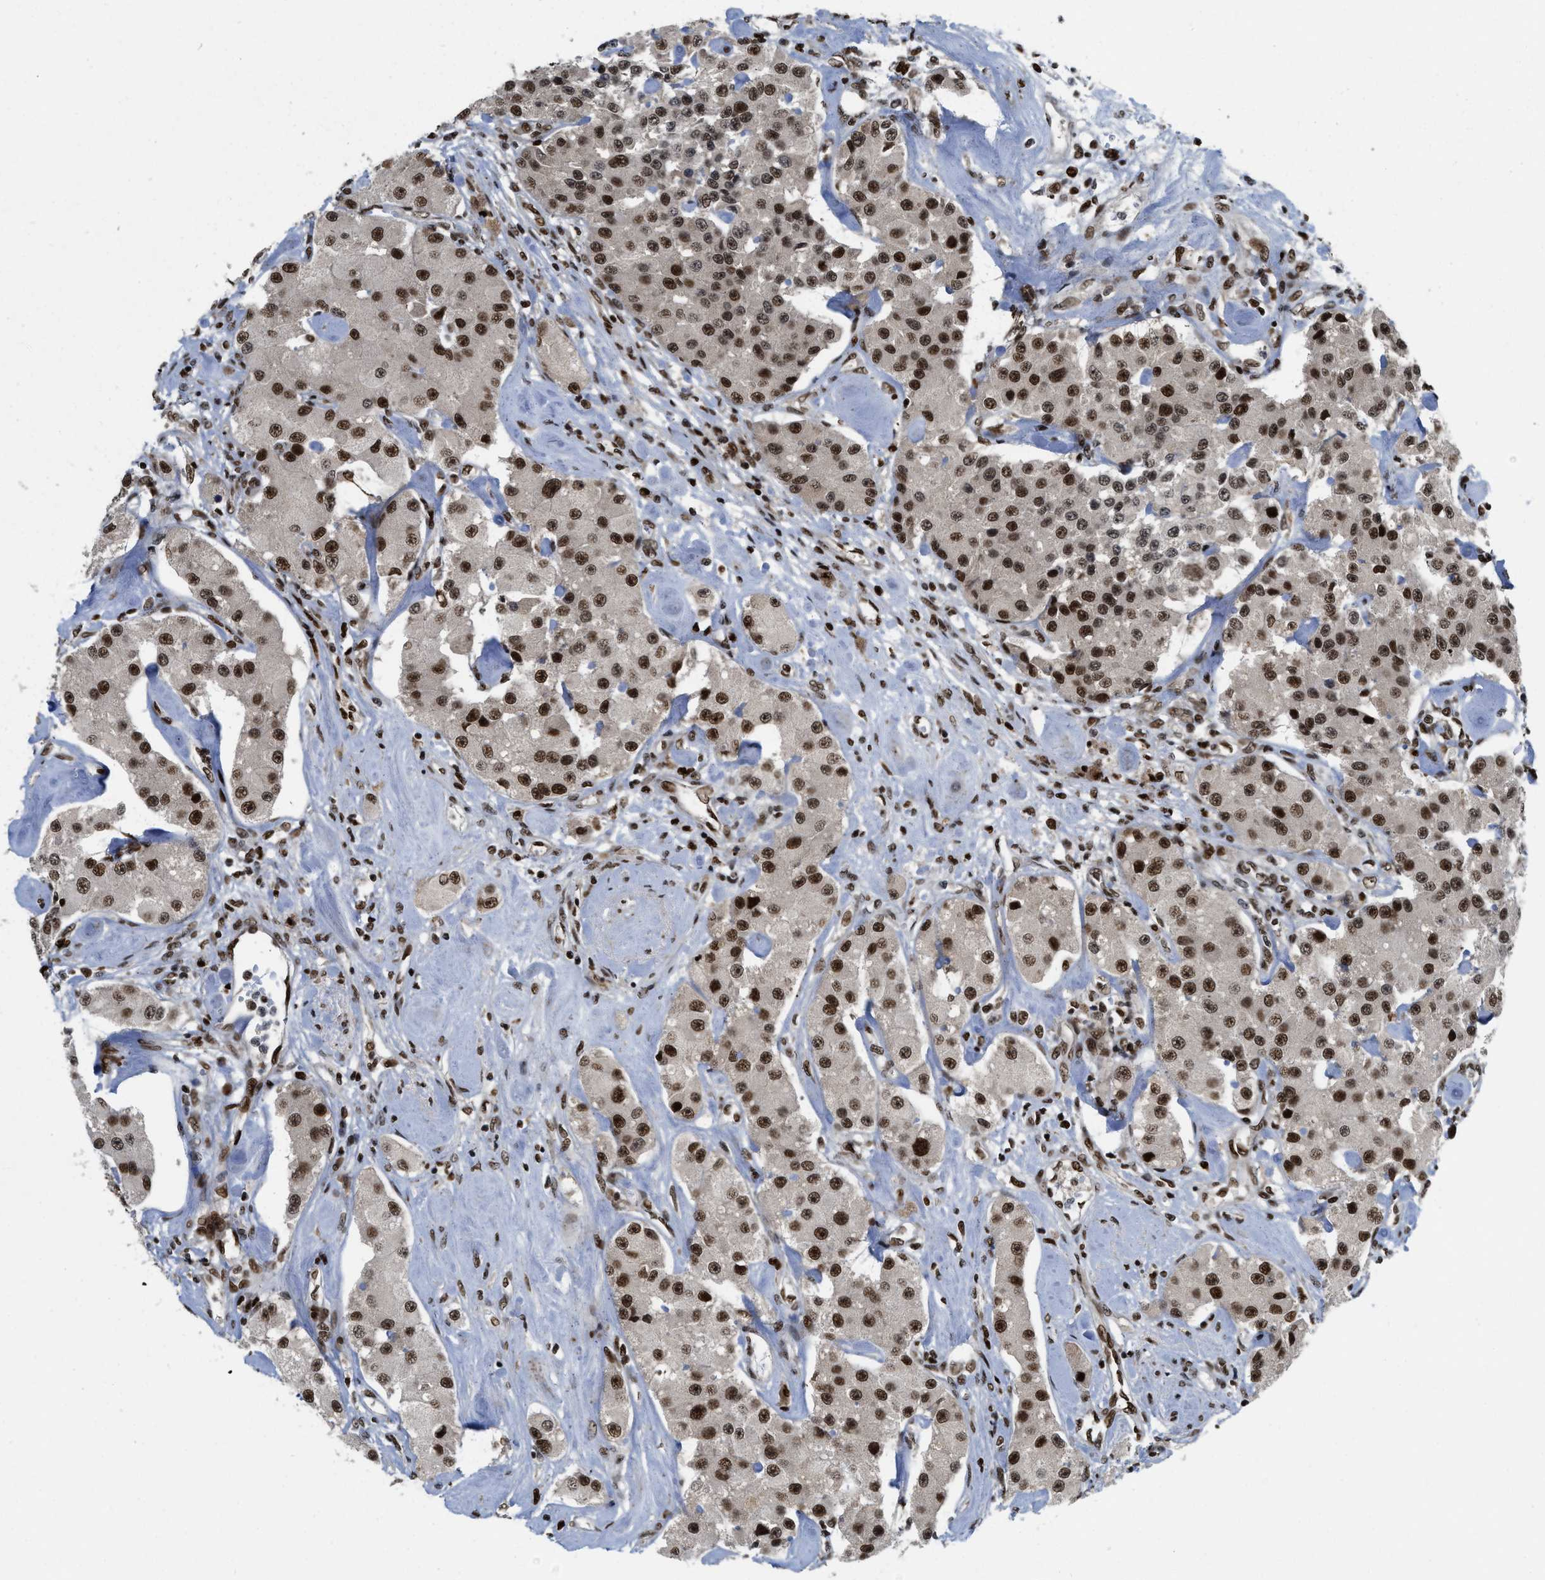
{"staining": {"intensity": "strong", "quantity": ">75%", "location": "nuclear"}, "tissue": "carcinoid", "cell_type": "Tumor cells", "image_type": "cancer", "snomed": [{"axis": "morphology", "description": "Carcinoid, malignant, NOS"}, {"axis": "topography", "description": "Pancreas"}], "caption": "About >75% of tumor cells in carcinoid reveal strong nuclear protein positivity as visualized by brown immunohistochemical staining.", "gene": "RFX5", "patient": {"sex": "male", "age": 41}}